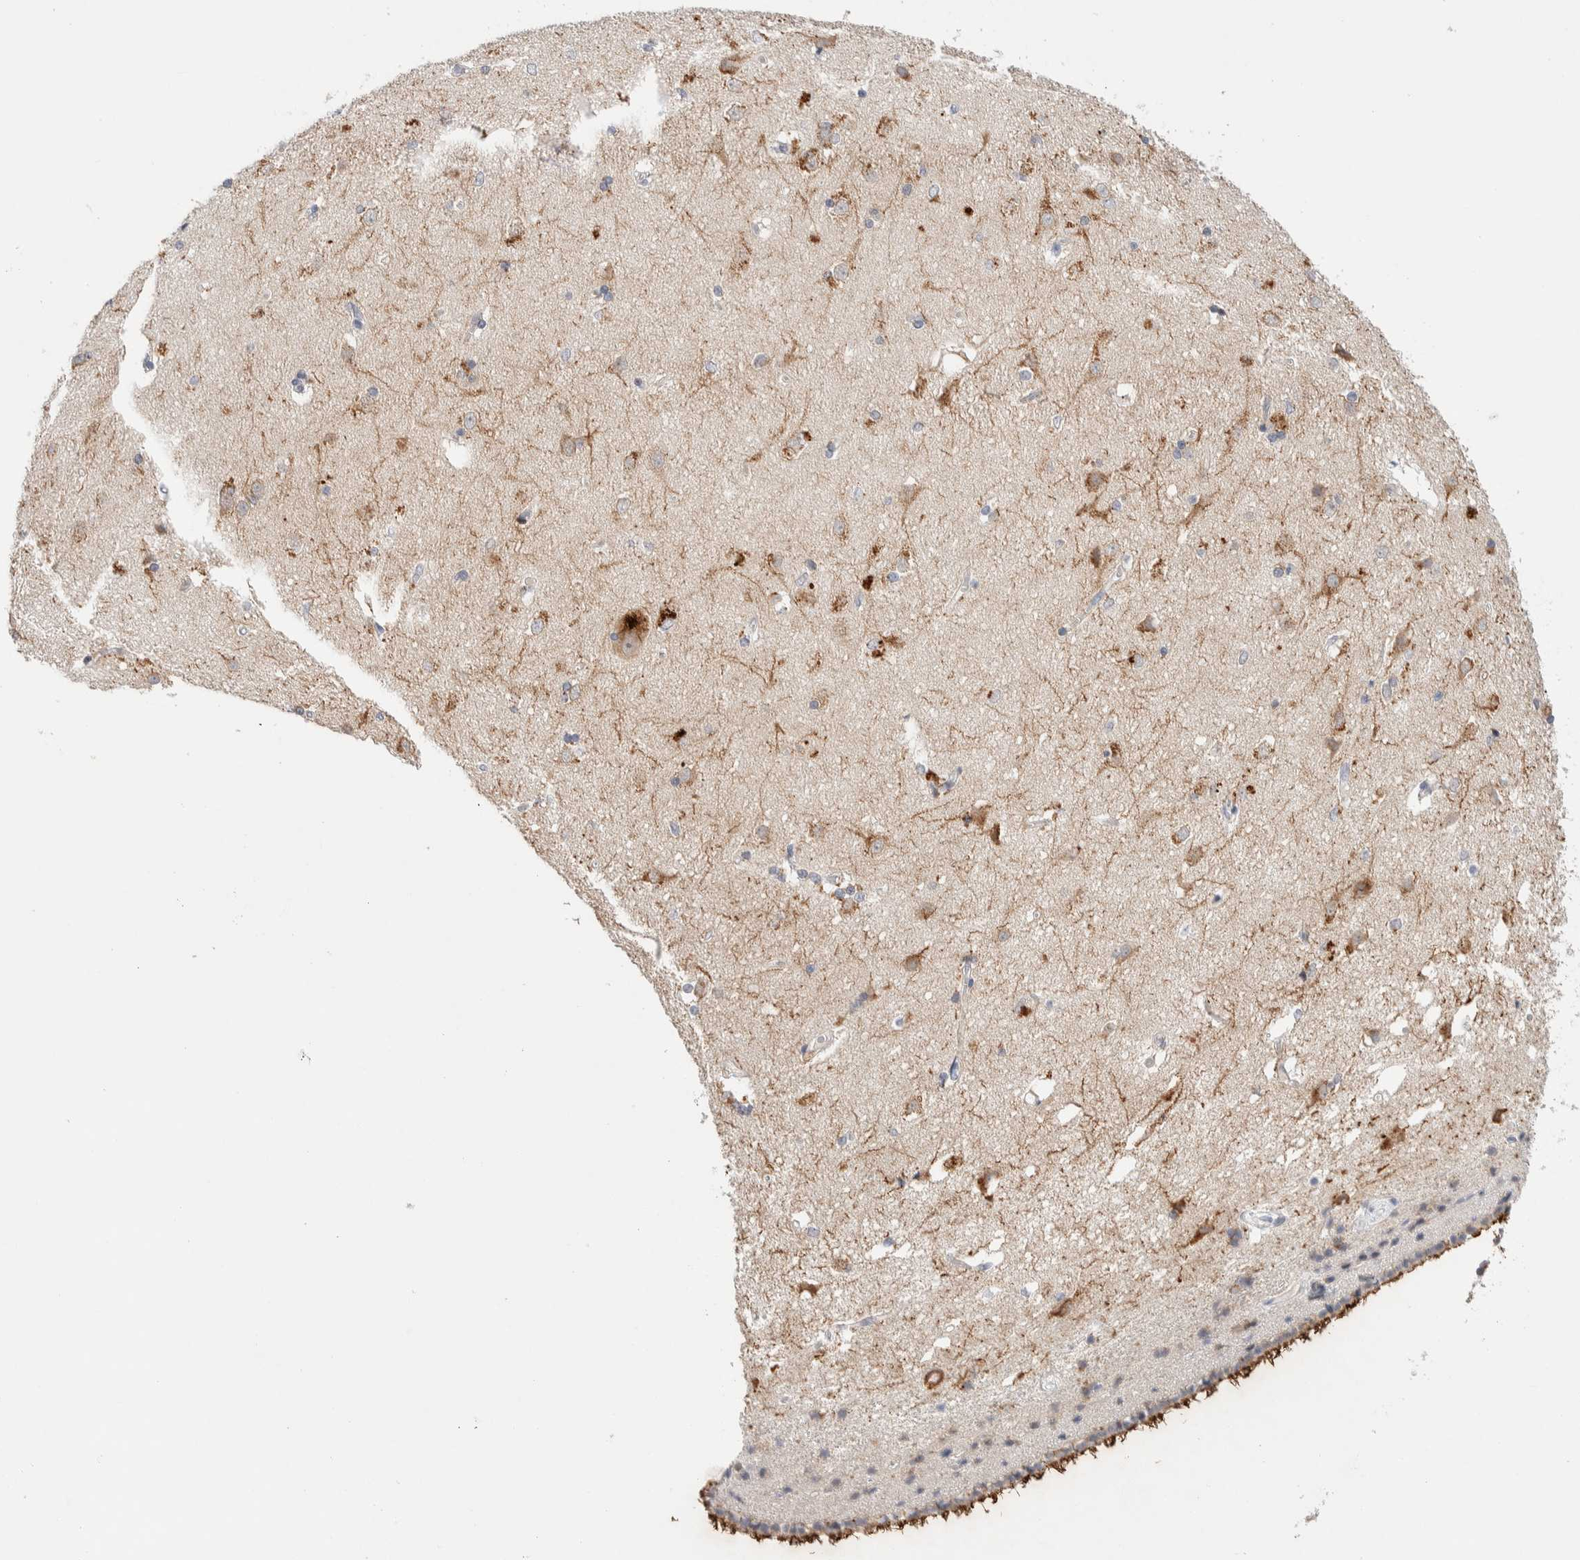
{"staining": {"intensity": "moderate", "quantity": "<25%", "location": "cytoplasmic/membranous"}, "tissue": "caudate", "cell_type": "Glial cells", "image_type": "normal", "snomed": [{"axis": "morphology", "description": "Normal tissue, NOS"}, {"axis": "topography", "description": "Lateral ventricle wall"}], "caption": "A brown stain highlights moderate cytoplasmic/membranous expression of a protein in glial cells of benign caudate.", "gene": "DNAJB6", "patient": {"sex": "female", "age": 19}}